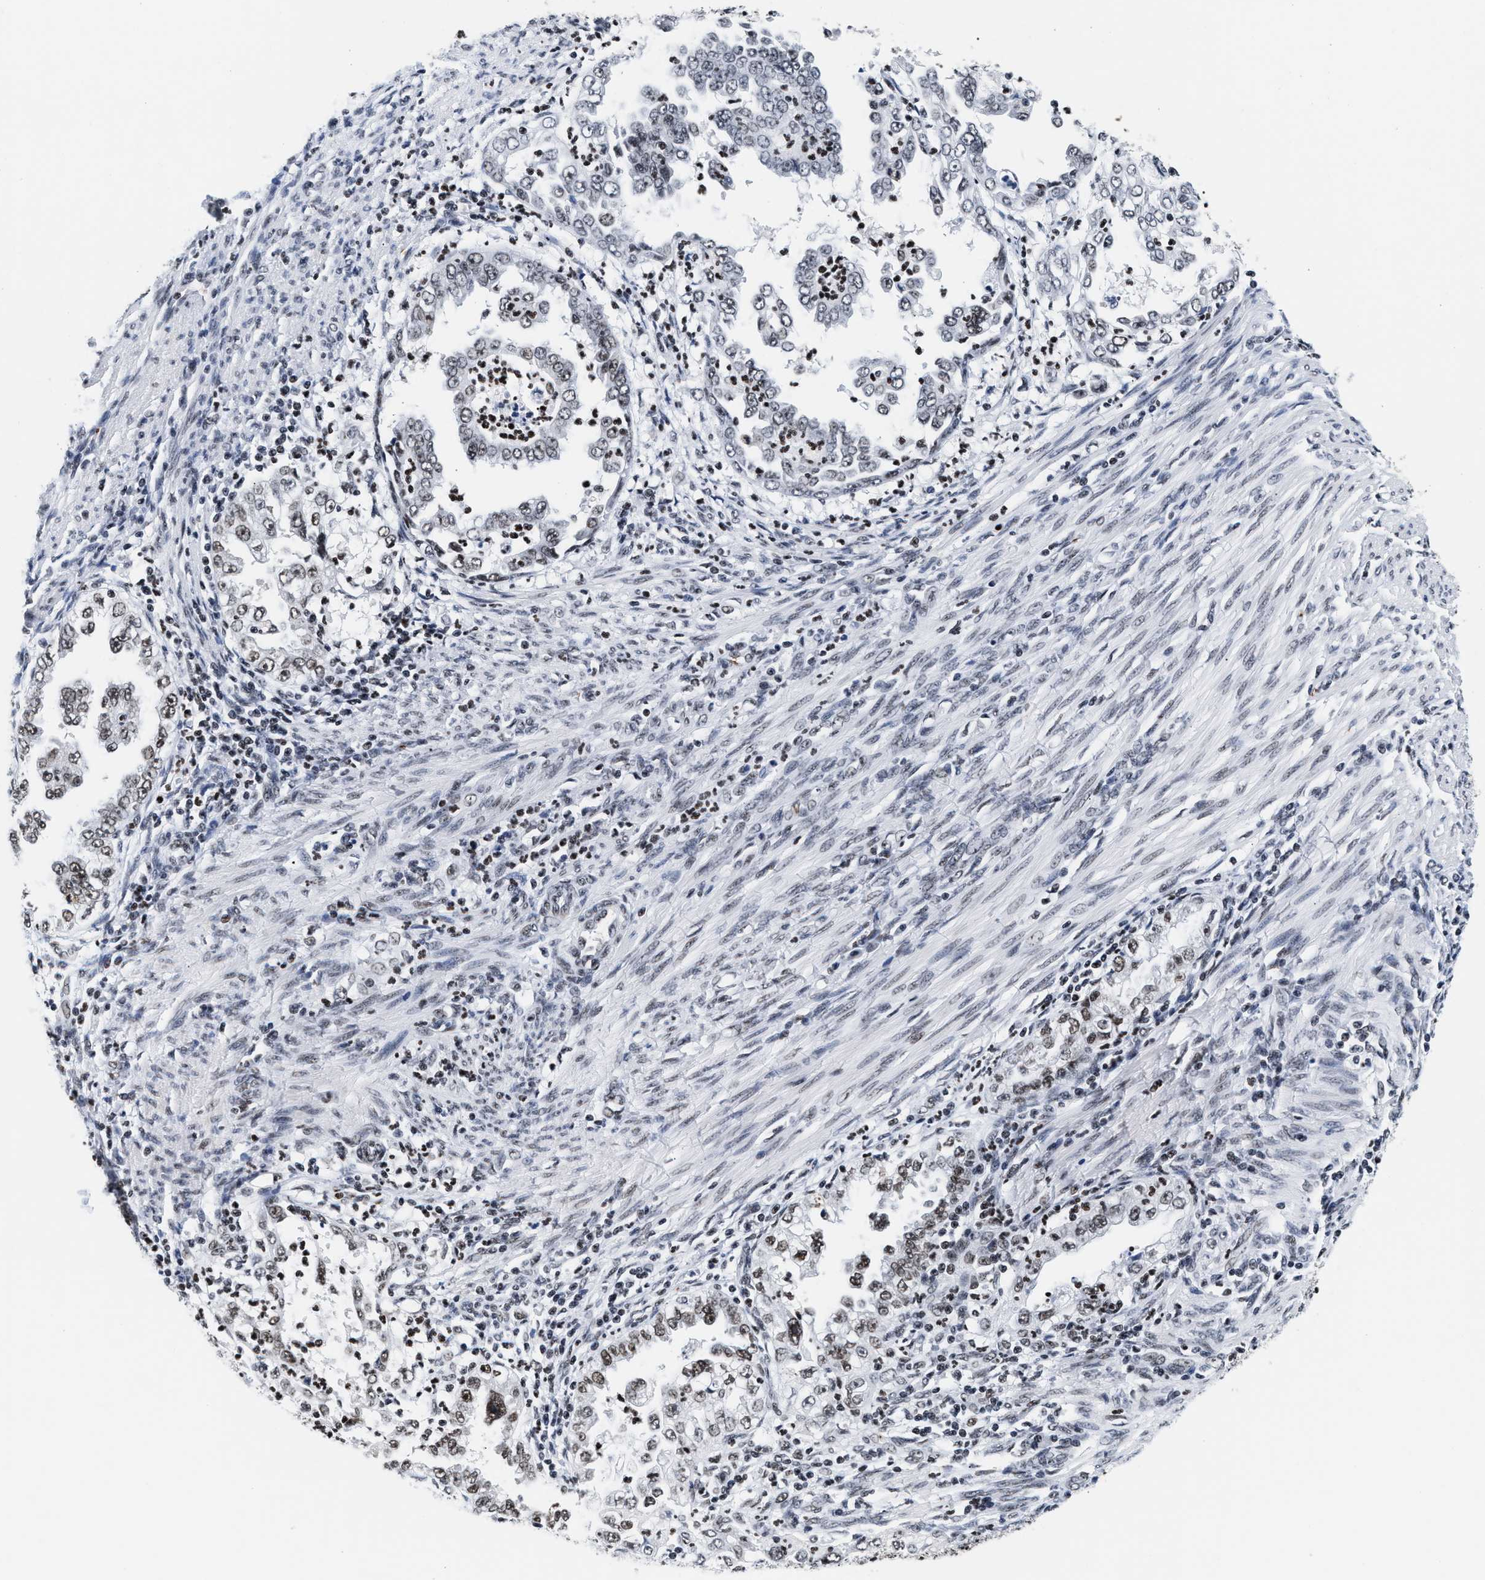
{"staining": {"intensity": "weak", "quantity": "<25%", "location": "nuclear"}, "tissue": "endometrial cancer", "cell_type": "Tumor cells", "image_type": "cancer", "snomed": [{"axis": "morphology", "description": "Adenocarcinoma, NOS"}, {"axis": "topography", "description": "Endometrium"}], "caption": "IHC of adenocarcinoma (endometrial) reveals no expression in tumor cells. (DAB (3,3'-diaminobenzidine) immunohistochemistry, high magnification).", "gene": "RAD21", "patient": {"sex": "female", "age": 85}}